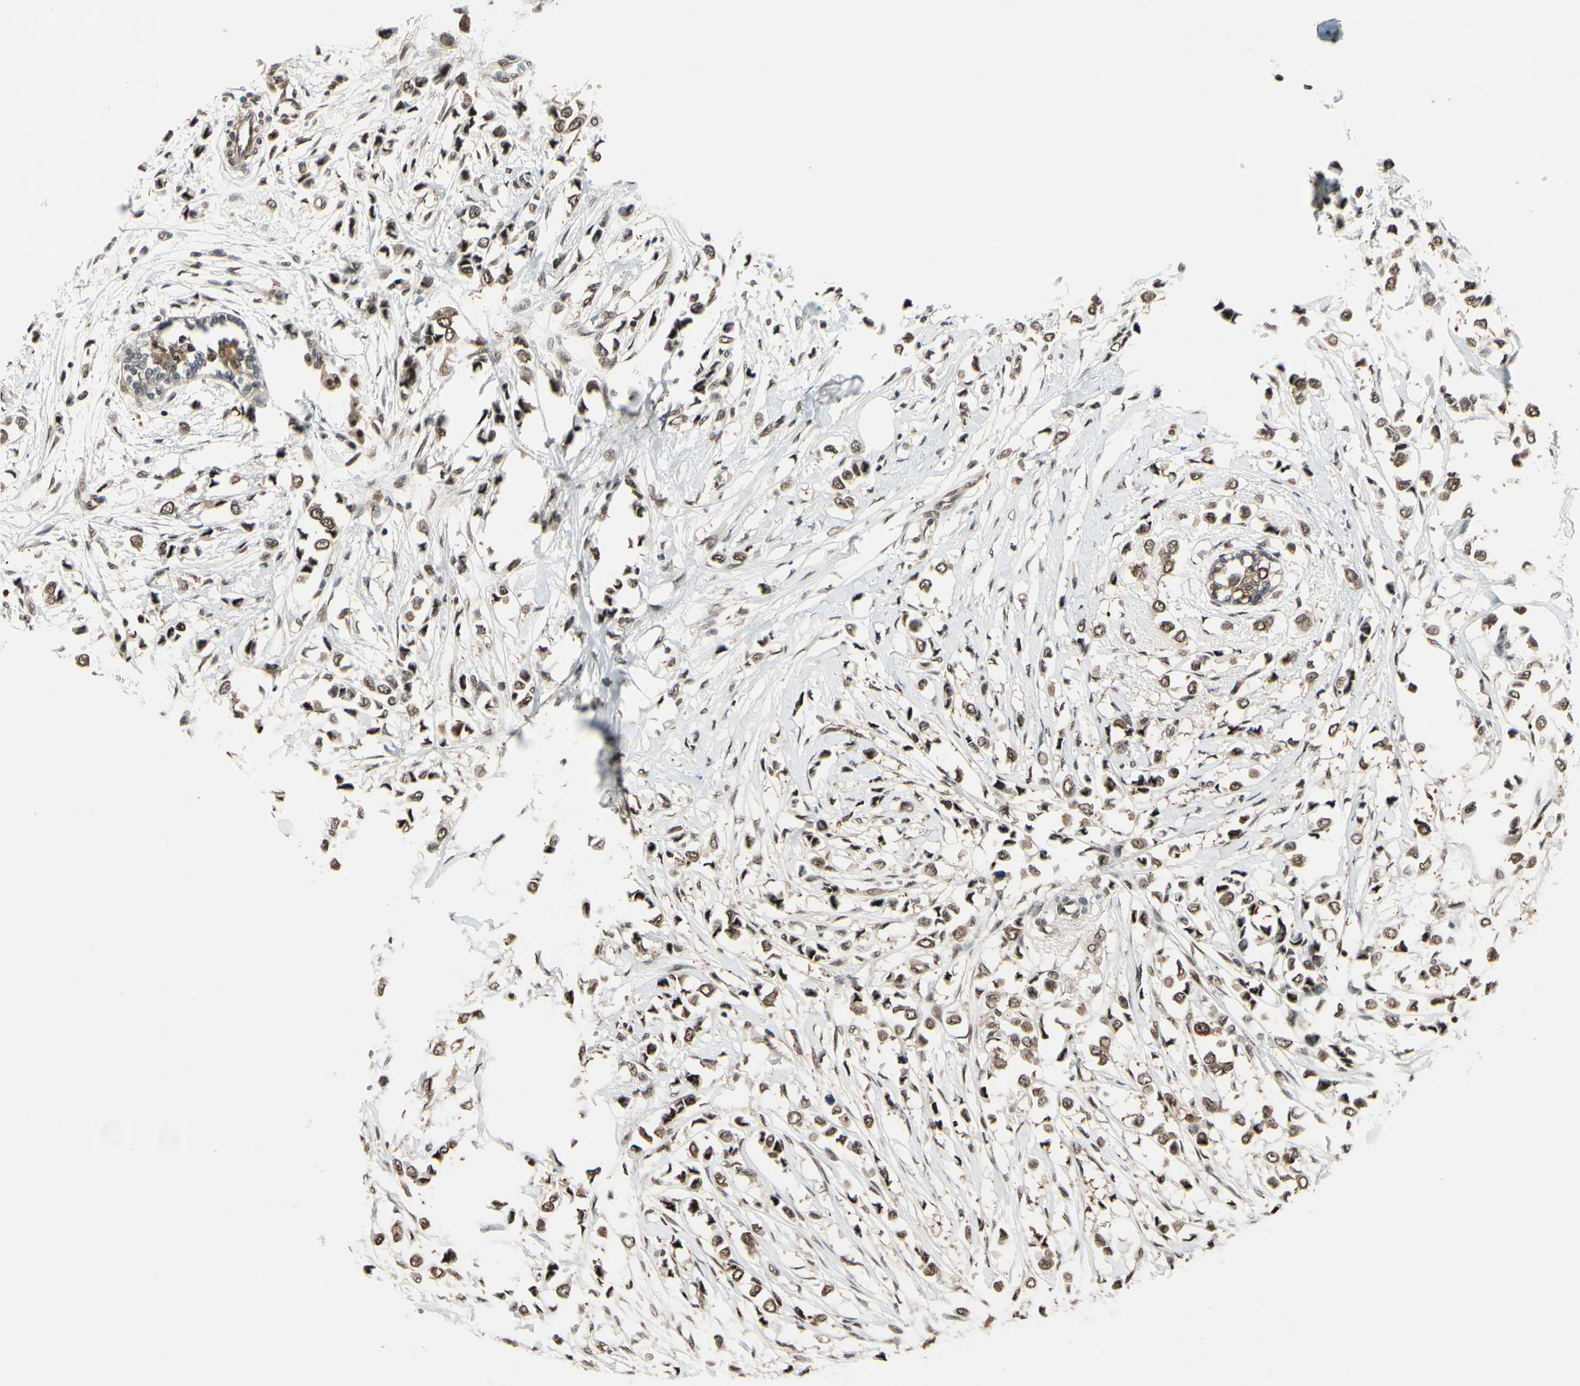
{"staining": {"intensity": "moderate", "quantity": ">75%", "location": "cytoplasmic/membranous,nuclear"}, "tissue": "breast cancer", "cell_type": "Tumor cells", "image_type": "cancer", "snomed": [{"axis": "morphology", "description": "Lobular carcinoma"}, {"axis": "topography", "description": "Breast"}], "caption": "Tumor cells demonstrate moderate cytoplasmic/membranous and nuclear staining in approximately >75% of cells in lobular carcinoma (breast). Using DAB (brown) and hematoxylin (blue) stains, captured at high magnification using brightfield microscopy.", "gene": "HSF1", "patient": {"sex": "female", "age": 51}}